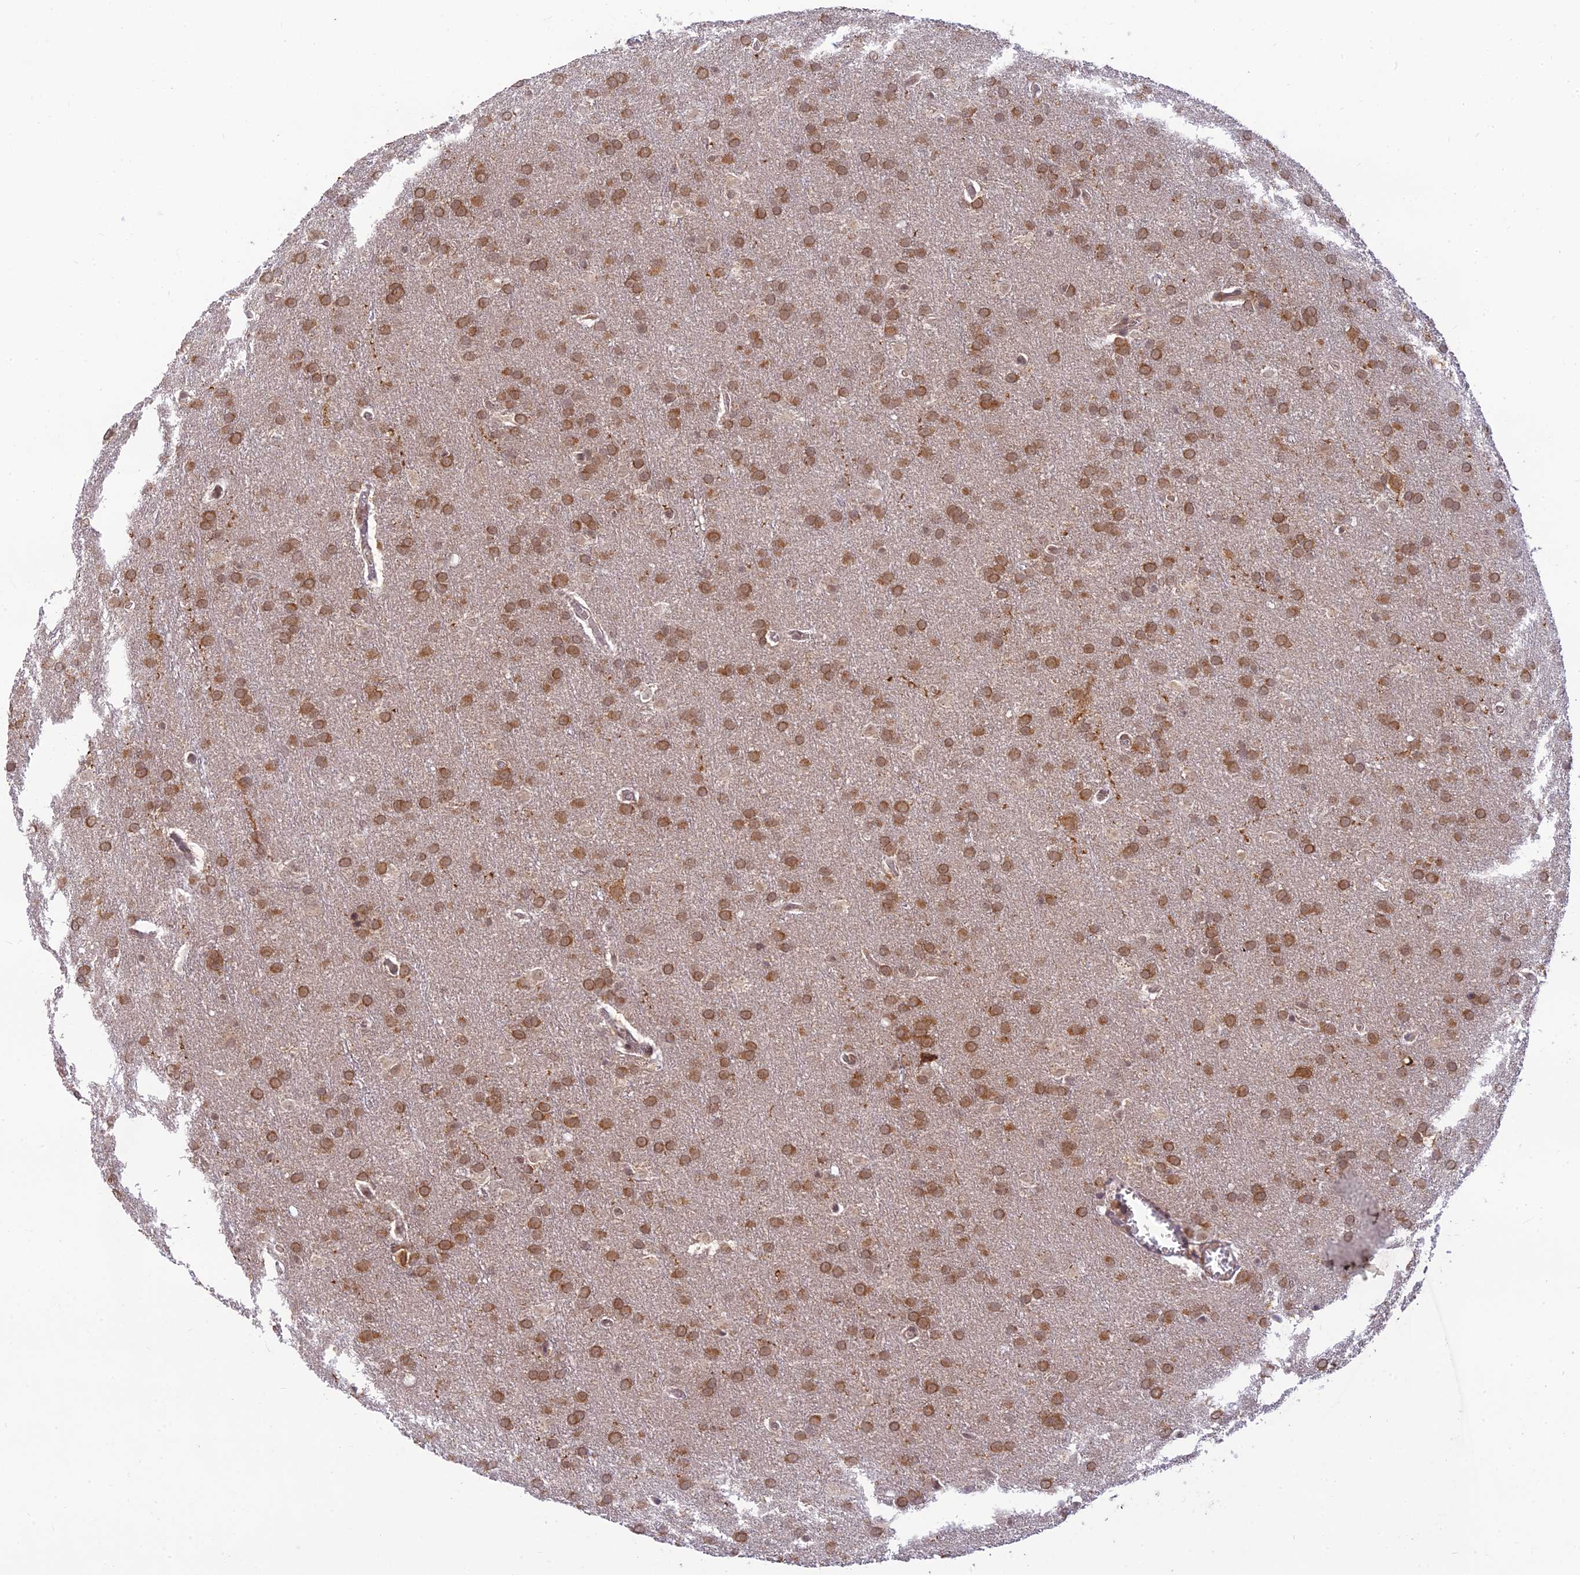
{"staining": {"intensity": "moderate", "quantity": ">75%", "location": "cytoplasmic/membranous,nuclear"}, "tissue": "glioma", "cell_type": "Tumor cells", "image_type": "cancer", "snomed": [{"axis": "morphology", "description": "Glioma, malignant, Low grade"}, {"axis": "topography", "description": "Brain"}], "caption": "Protein staining of glioma tissue shows moderate cytoplasmic/membranous and nuclear expression in about >75% of tumor cells.", "gene": "SKIC8", "patient": {"sex": "female", "age": 32}}